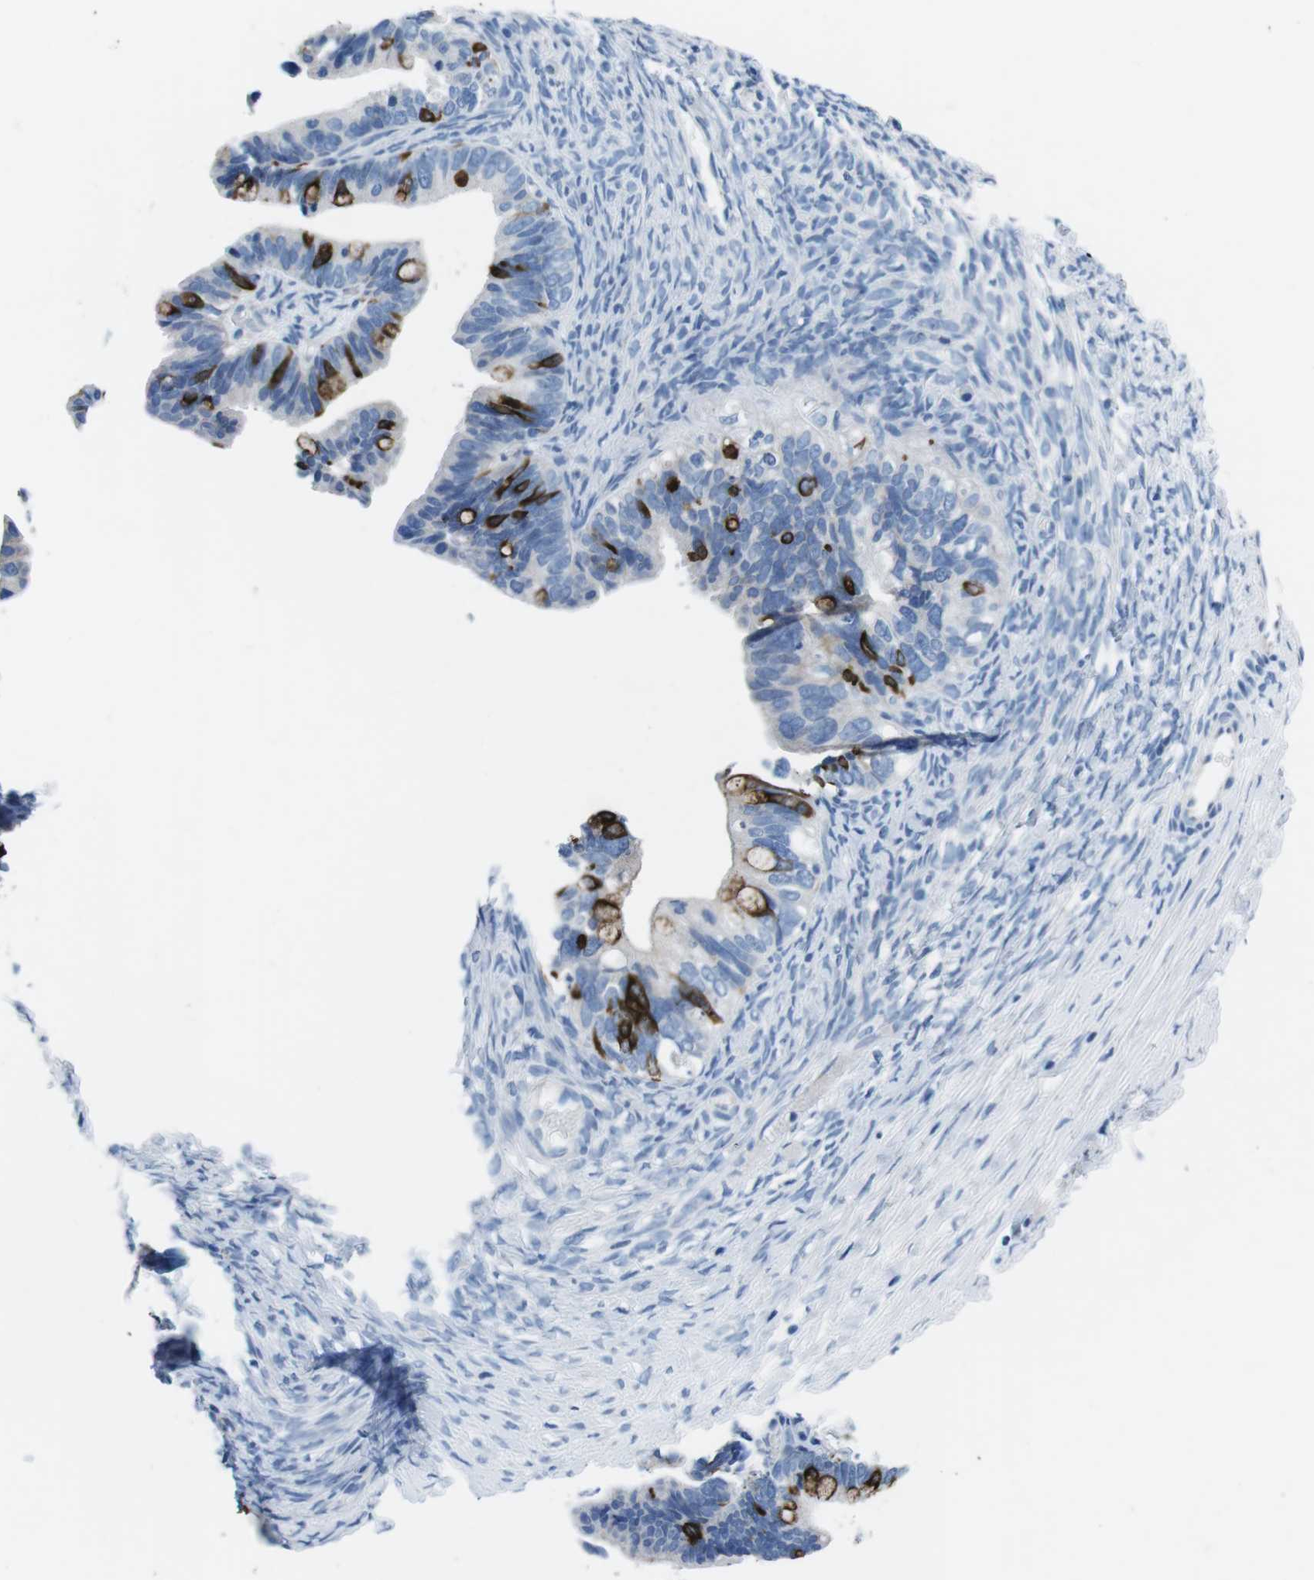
{"staining": {"intensity": "strong", "quantity": "<25%", "location": "cytoplasmic/membranous"}, "tissue": "ovarian cancer", "cell_type": "Tumor cells", "image_type": "cancer", "snomed": [{"axis": "morphology", "description": "Cystadenocarcinoma, serous, NOS"}, {"axis": "topography", "description": "Ovary"}], "caption": "About <25% of tumor cells in serous cystadenocarcinoma (ovarian) demonstrate strong cytoplasmic/membranous protein positivity as visualized by brown immunohistochemical staining.", "gene": "MUC2", "patient": {"sex": "female", "age": 56}}